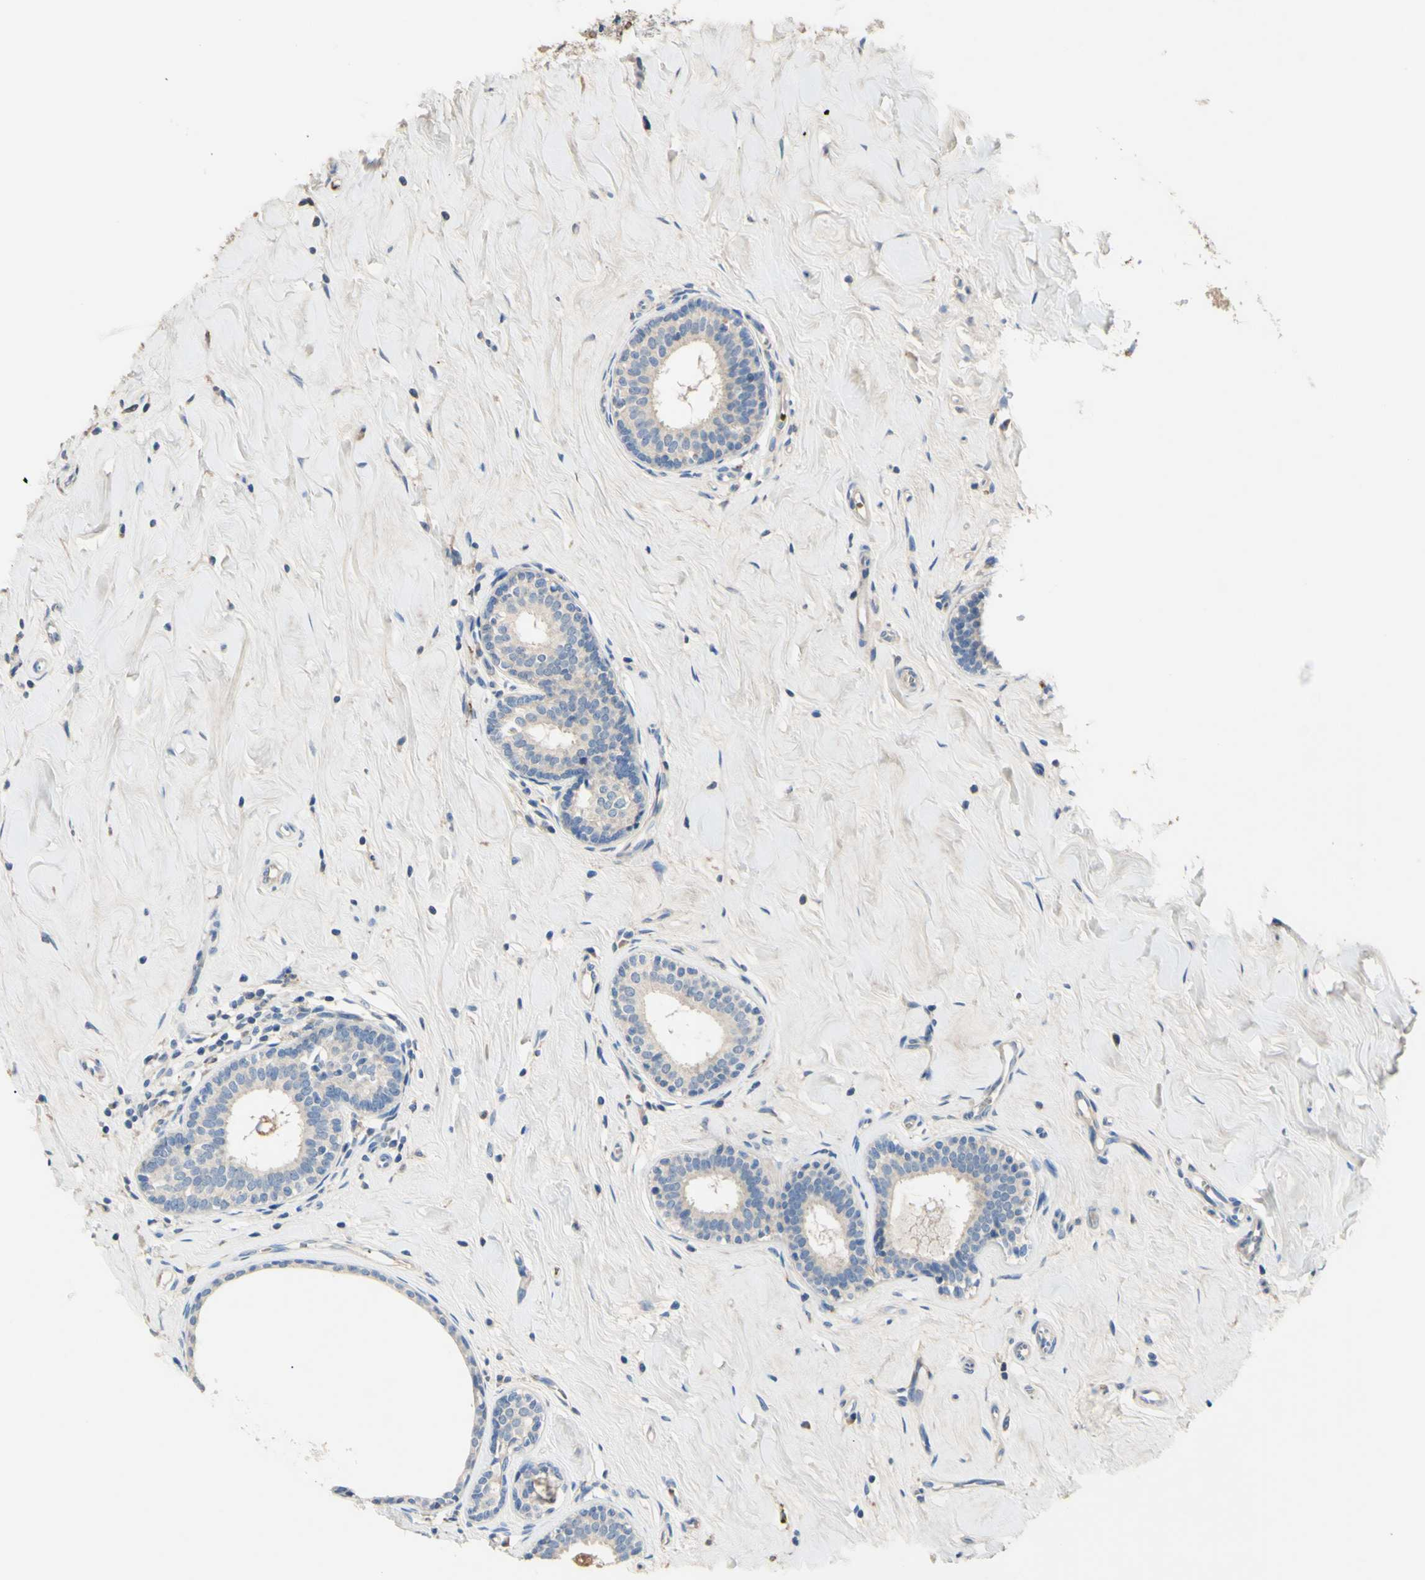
{"staining": {"intensity": "negative", "quantity": "none", "location": "none"}, "tissue": "breast cancer", "cell_type": "Tumor cells", "image_type": "cancer", "snomed": [{"axis": "morphology", "description": "Normal tissue, NOS"}, {"axis": "morphology", "description": "Duct carcinoma"}, {"axis": "topography", "description": "Breast"}], "caption": "There is no significant expression in tumor cells of invasive ductal carcinoma (breast).", "gene": "CDON", "patient": {"sex": "female", "age": 40}}